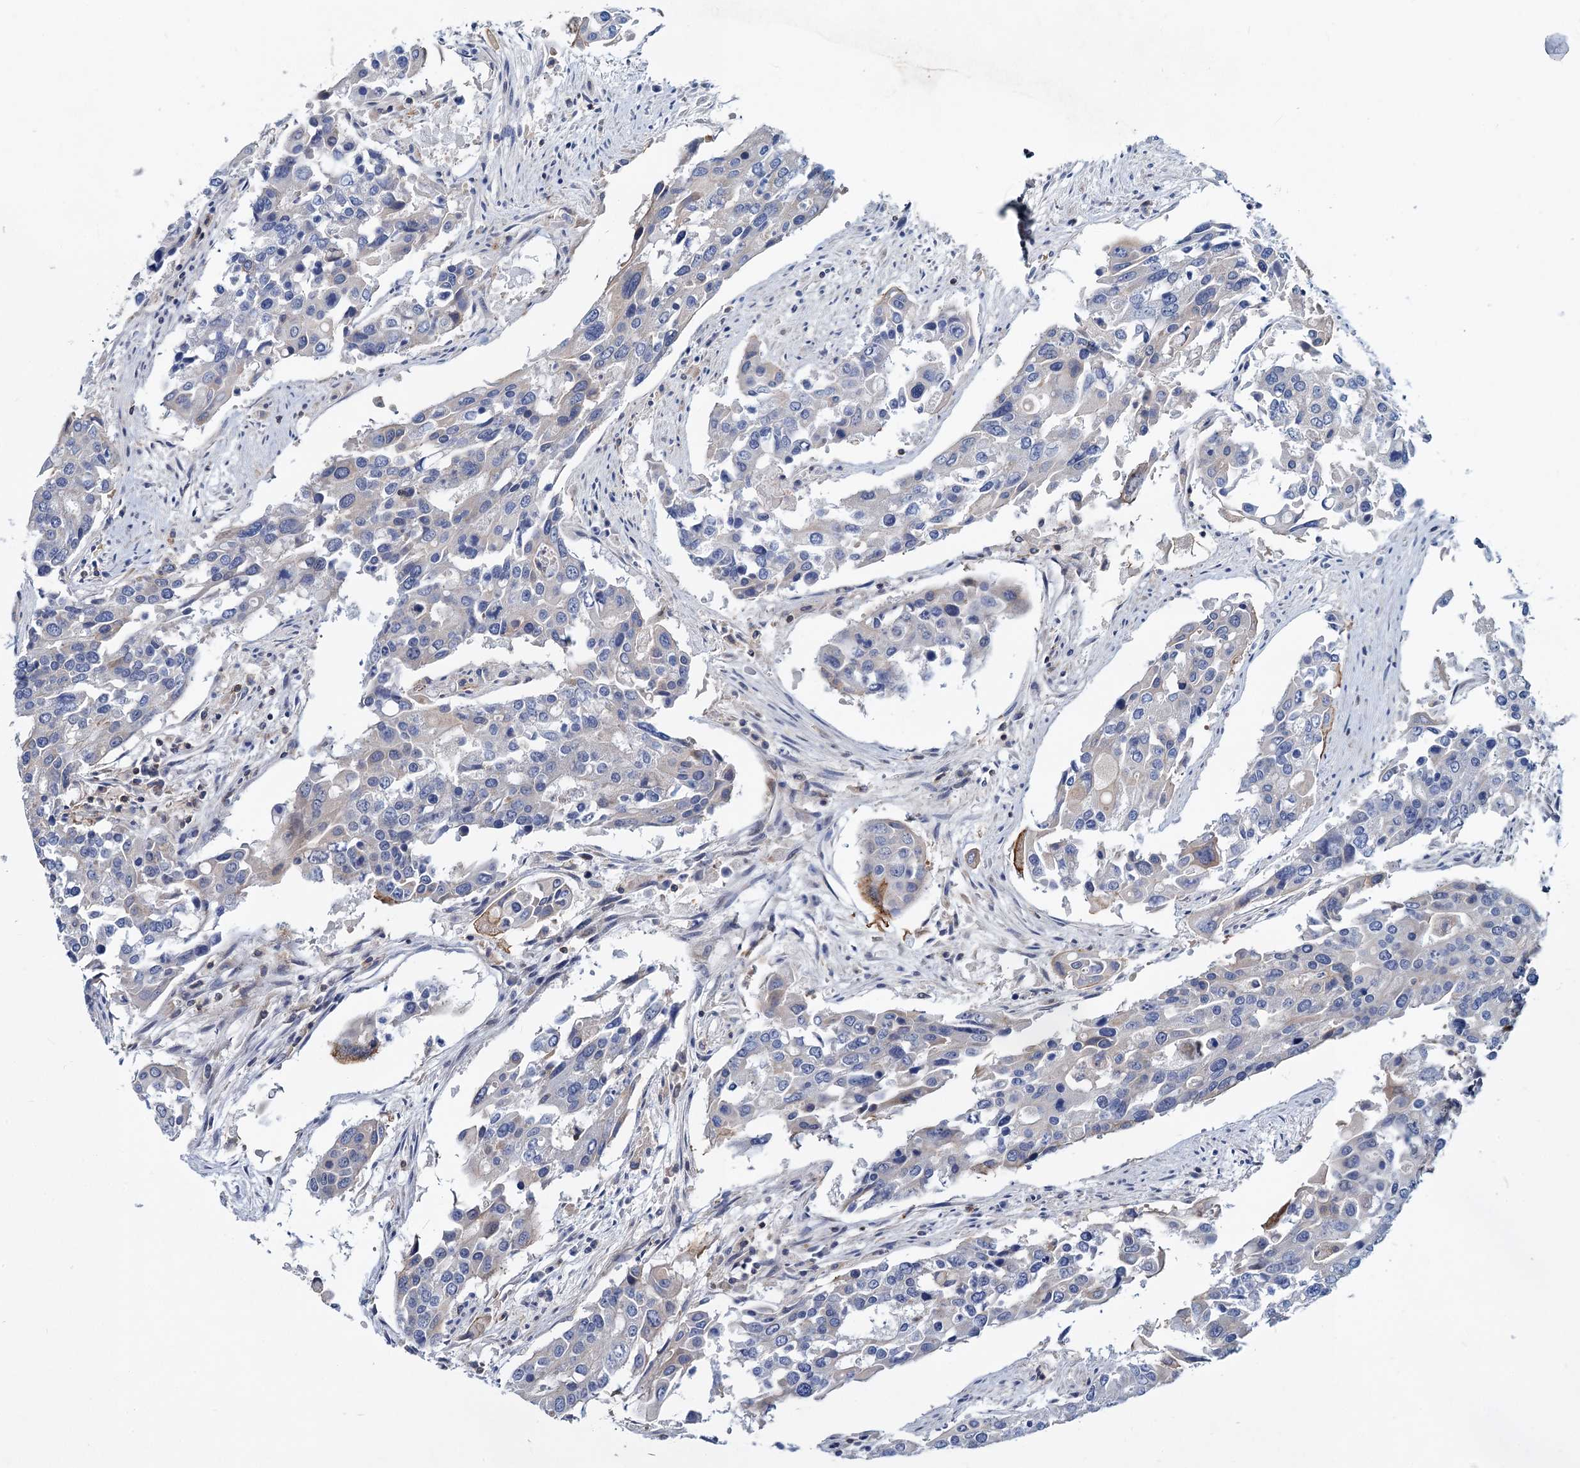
{"staining": {"intensity": "negative", "quantity": "none", "location": "none"}, "tissue": "colorectal cancer", "cell_type": "Tumor cells", "image_type": "cancer", "snomed": [{"axis": "morphology", "description": "Adenocarcinoma, NOS"}, {"axis": "topography", "description": "Colon"}], "caption": "This is a histopathology image of IHC staining of adenocarcinoma (colorectal), which shows no expression in tumor cells. Brightfield microscopy of IHC stained with DAB (3,3'-diaminobenzidine) (brown) and hematoxylin (blue), captured at high magnification.", "gene": "LRCH4", "patient": {"sex": "male", "age": 77}}